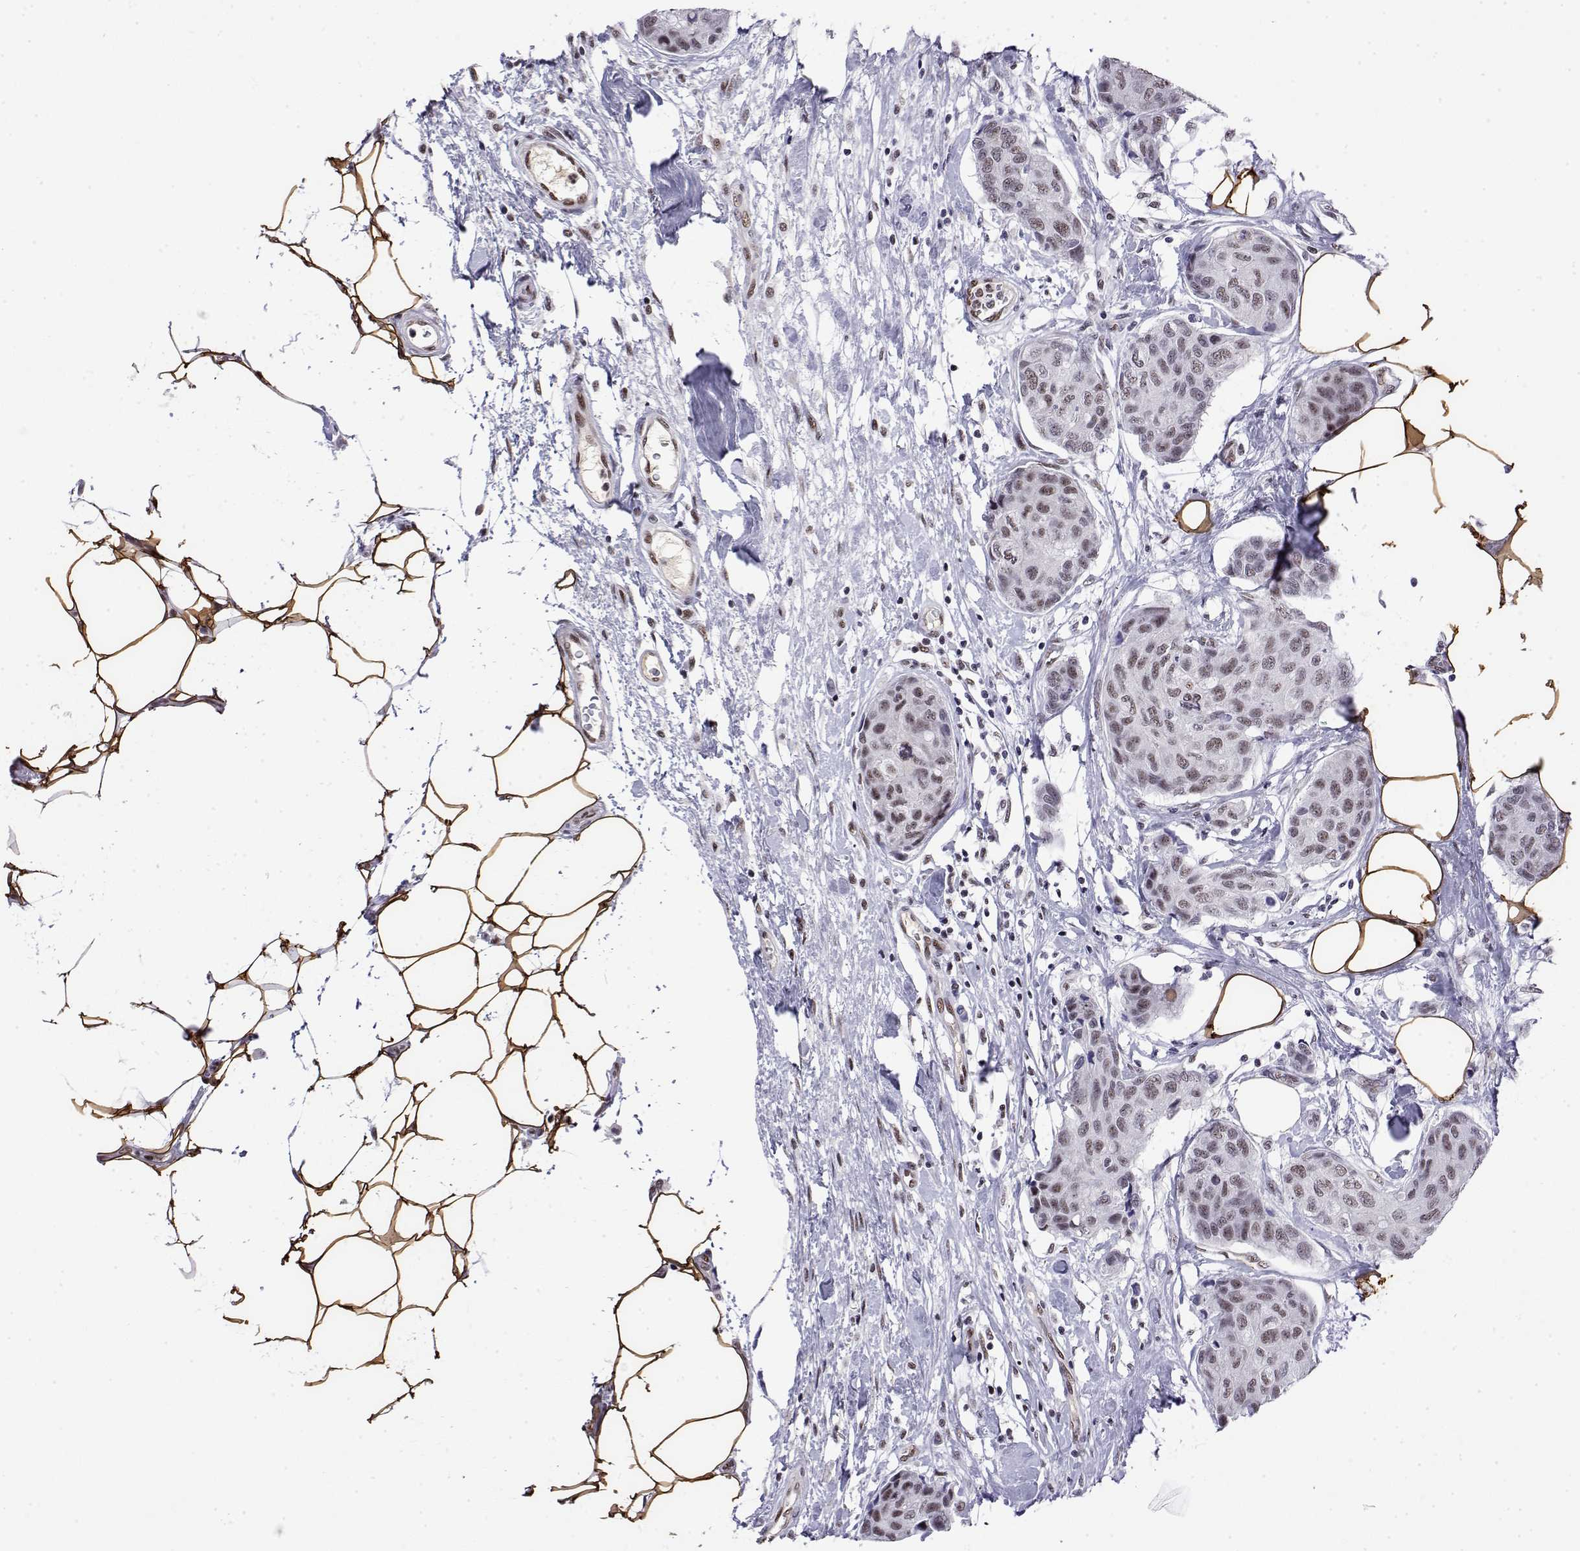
{"staining": {"intensity": "weak", "quantity": "25%-75%", "location": "nuclear"}, "tissue": "breast cancer", "cell_type": "Tumor cells", "image_type": "cancer", "snomed": [{"axis": "morphology", "description": "Duct carcinoma"}, {"axis": "topography", "description": "Breast"}], "caption": "High-power microscopy captured an immunohistochemistry (IHC) micrograph of breast infiltrating ductal carcinoma, revealing weak nuclear positivity in approximately 25%-75% of tumor cells. (DAB (3,3'-diaminobenzidine) = brown stain, brightfield microscopy at high magnification).", "gene": "POLDIP3", "patient": {"sex": "female", "age": 80}}